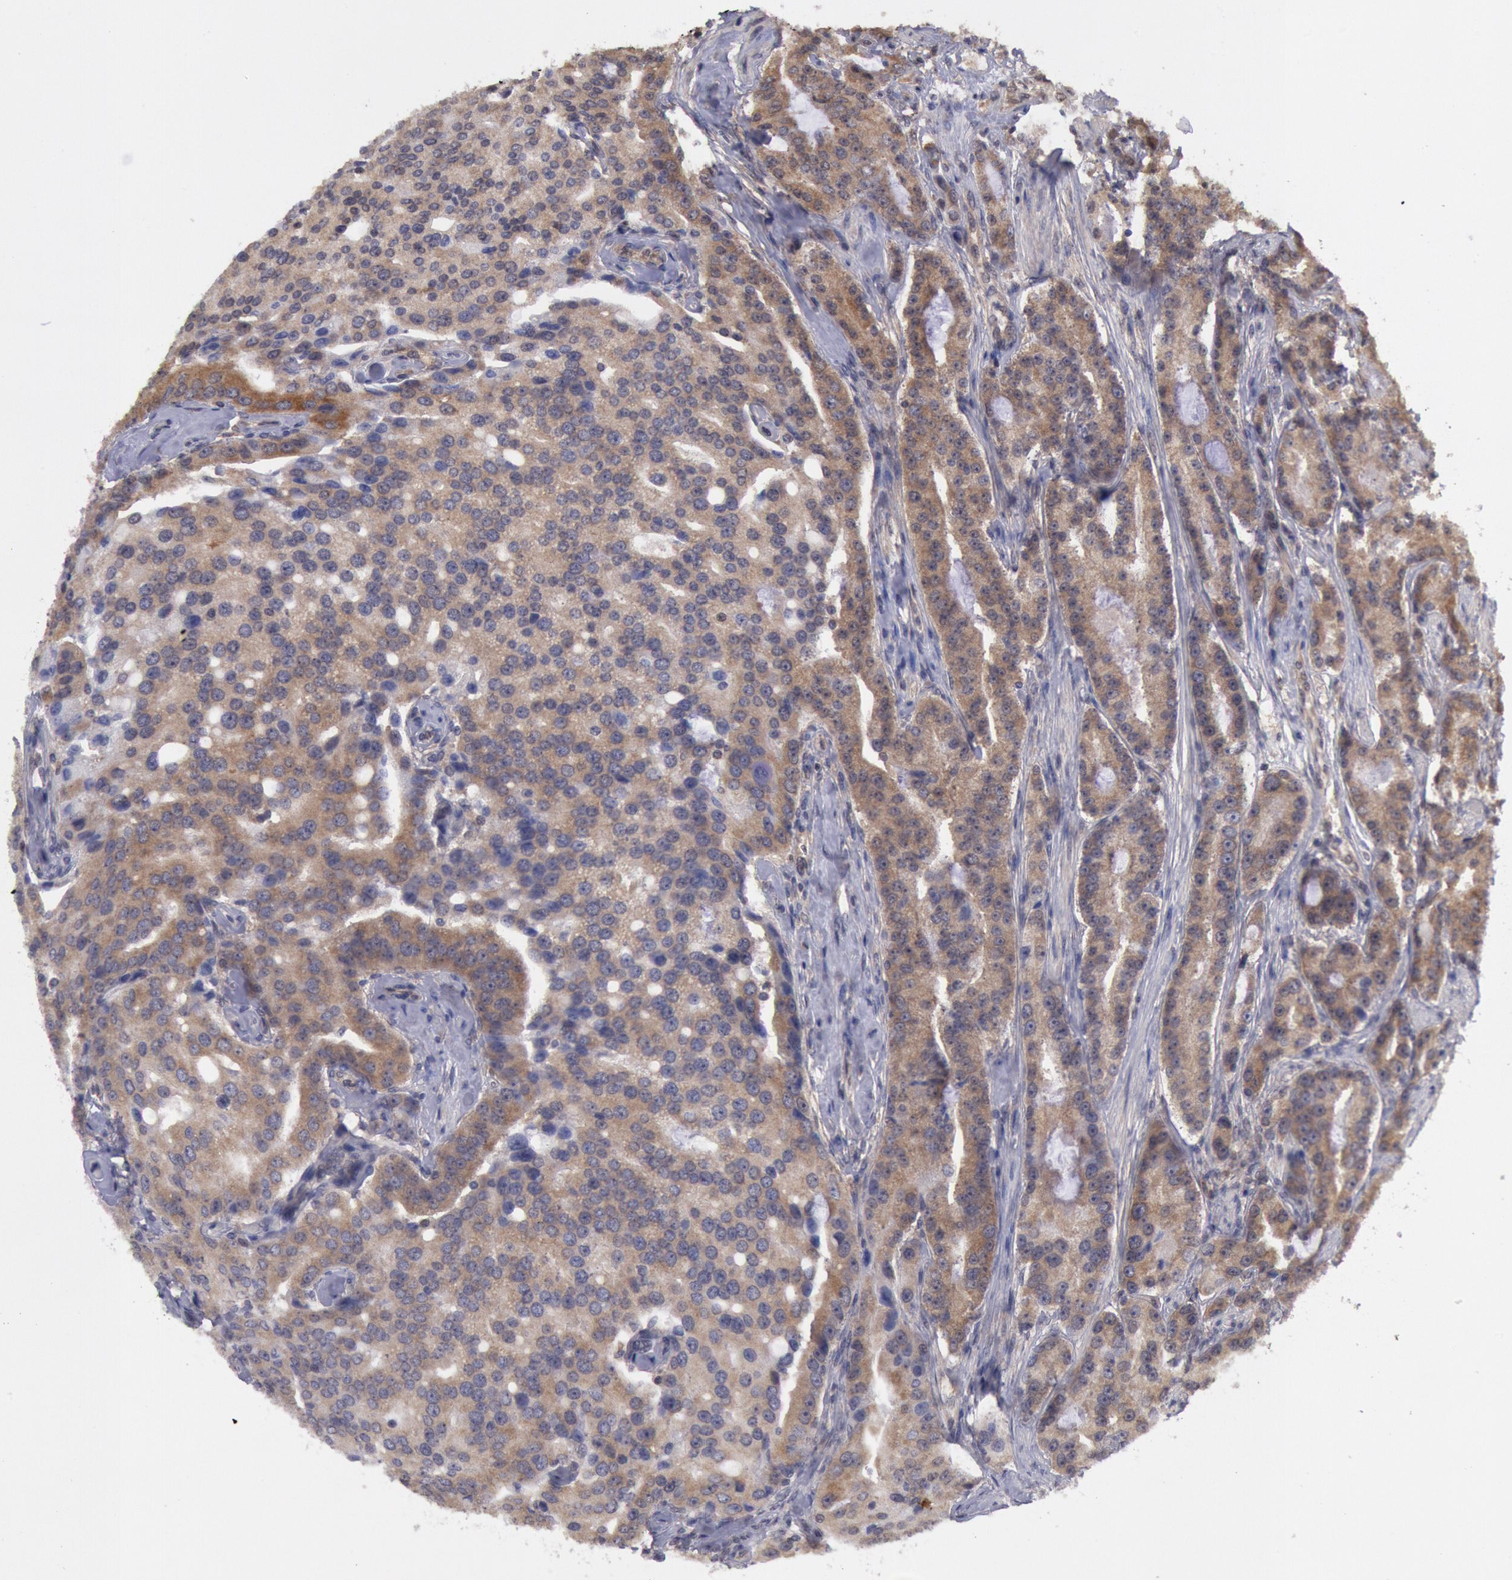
{"staining": {"intensity": "moderate", "quantity": ">75%", "location": "cytoplasmic/membranous"}, "tissue": "prostate cancer", "cell_type": "Tumor cells", "image_type": "cancer", "snomed": [{"axis": "morphology", "description": "Adenocarcinoma, Medium grade"}, {"axis": "topography", "description": "Prostate"}], "caption": "Protein staining of prostate medium-grade adenocarcinoma tissue reveals moderate cytoplasmic/membranous positivity in about >75% of tumor cells.", "gene": "STX17", "patient": {"sex": "male", "age": 72}}